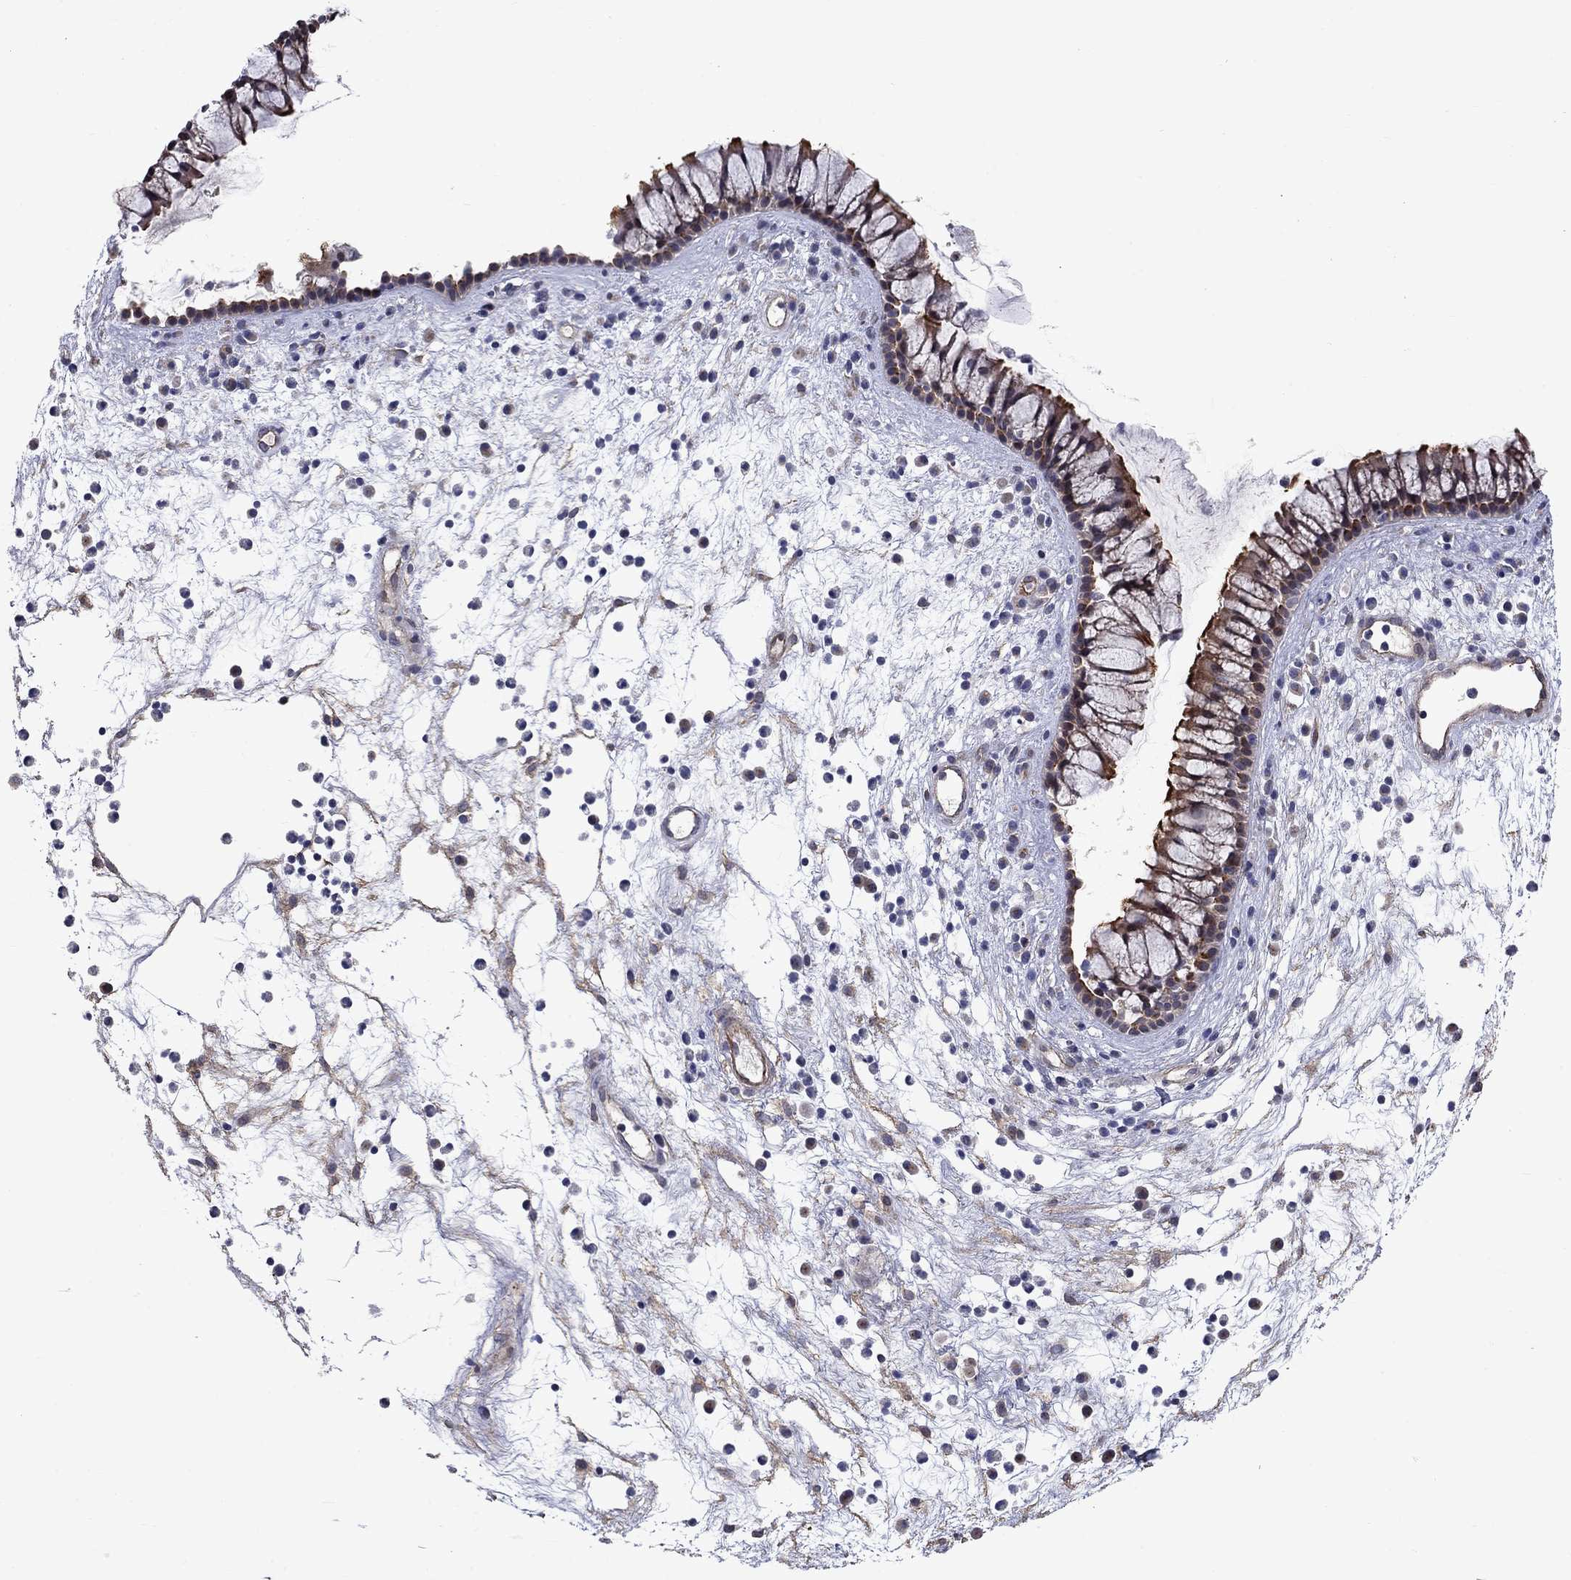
{"staining": {"intensity": "strong", "quantity": "<25%", "location": "cytoplasmic/membranous"}, "tissue": "nasopharynx", "cell_type": "Respiratory epithelial cells", "image_type": "normal", "snomed": [{"axis": "morphology", "description": "Normal tissue, NOS"}, {"axis": "topography", "description": "Nasopharynx"}], "caption": "Immunohistochemistry staining of benign nasopharynx, which exhibits medium levels of strong cytoplasmic/membranous expression in about <25% of respiratory epithelial cells indicating strong cytoplasmic/membranous protein expression. The staining was performed using DAB (brown) for protein detection and nuclei were counterstained in hematoxylin (blue).", "gene": "SLC1A1", "patient": {"sex": "male", "age": 77}}